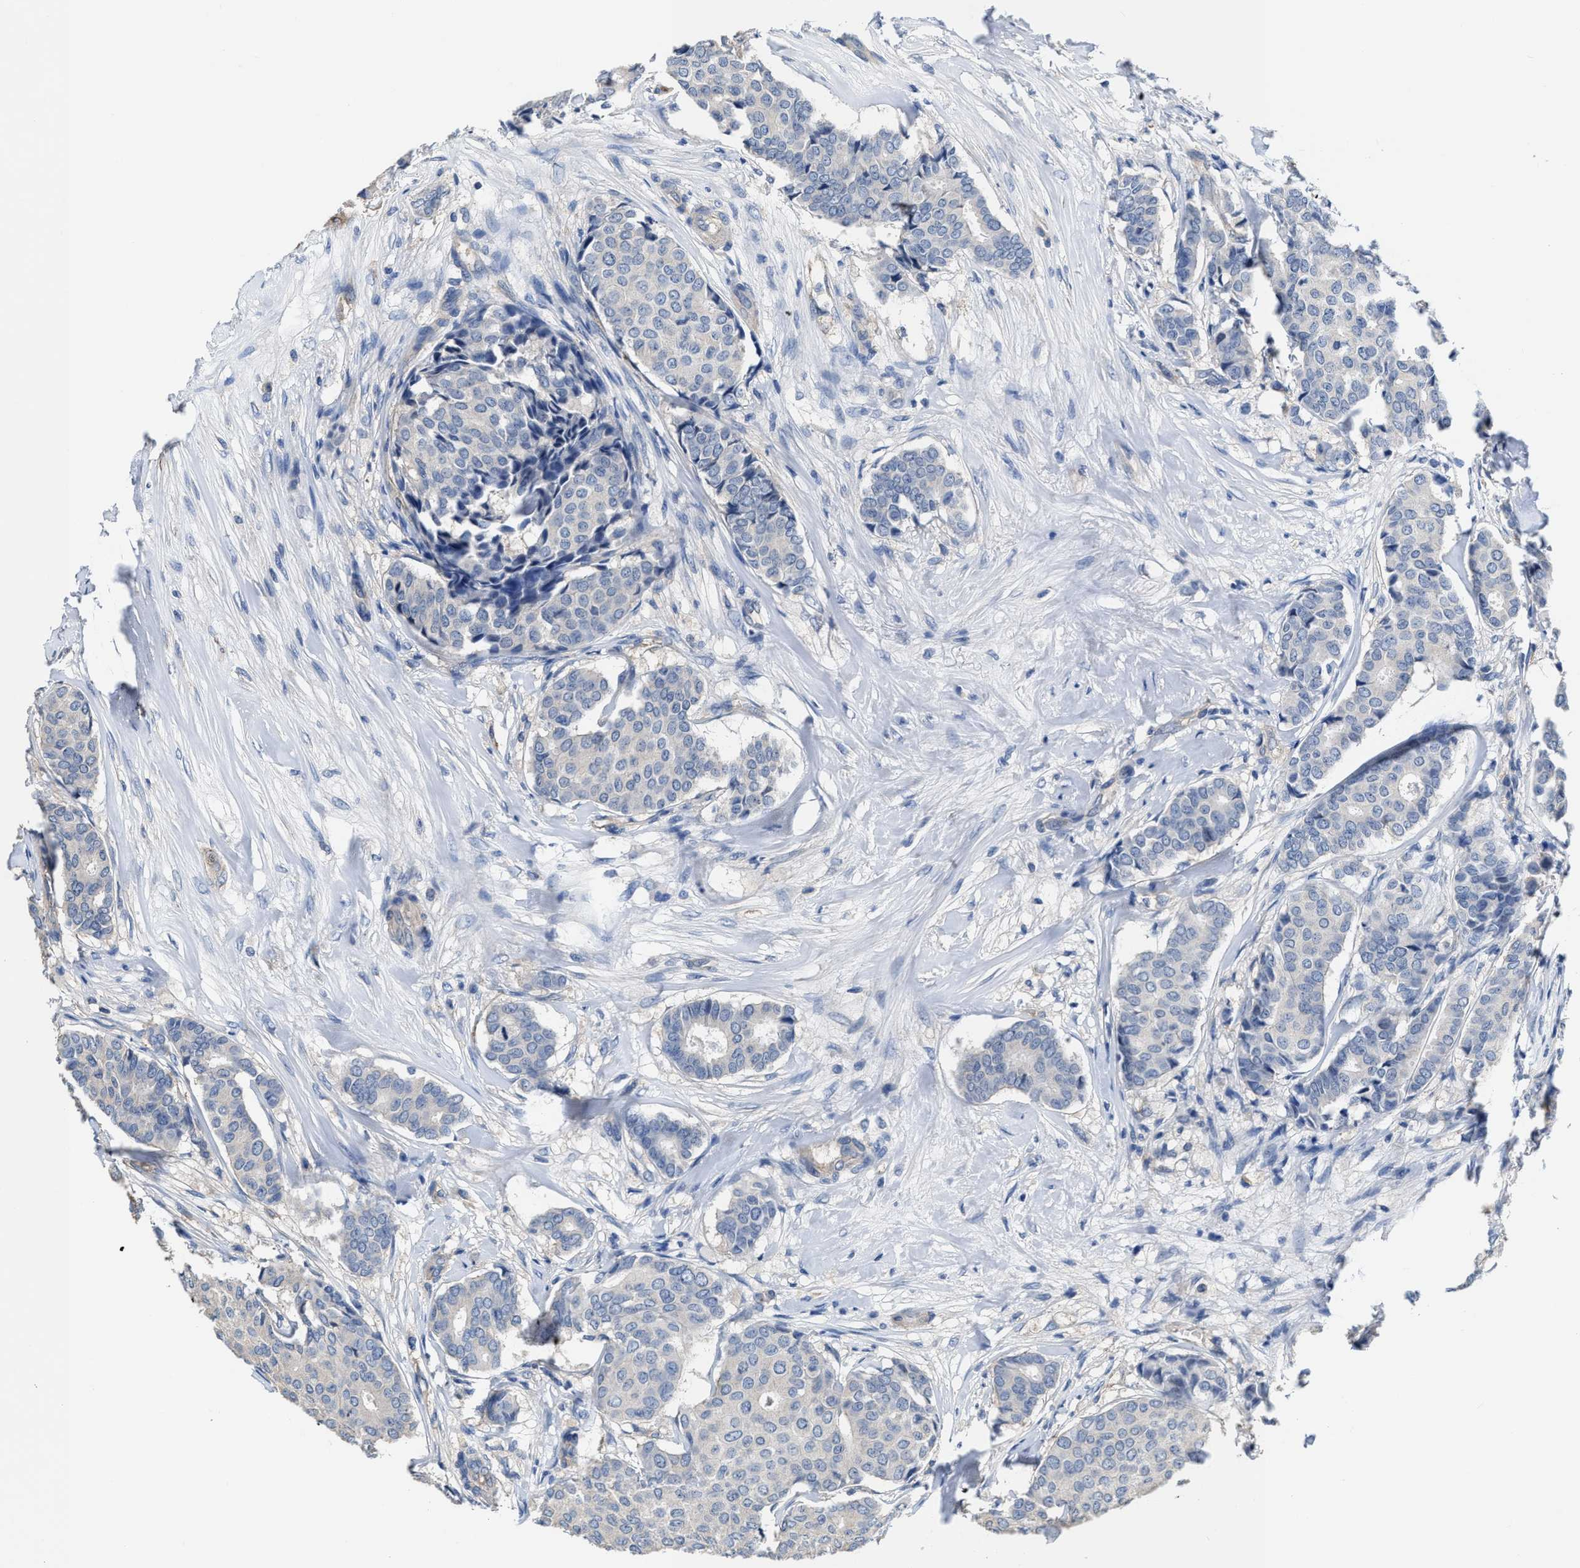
{"staining": {"intensity": "negative", "quantity": "none", "location": "none"}, "tissue": "breast cancer", "cell_type": "Tumor cells", "image_type": "cancer", "snomed": [{"axis": "morphology", "description": "Duct carcinoma"}, {"axis": "topography", "description": "Breast"}], "caption": "This is an immunohistochemistry micrograph of human breast cancer. There is no positivity in tumor cells.", "gene": "C22orf42", "patient": {"sex": "female", "age": 75}}